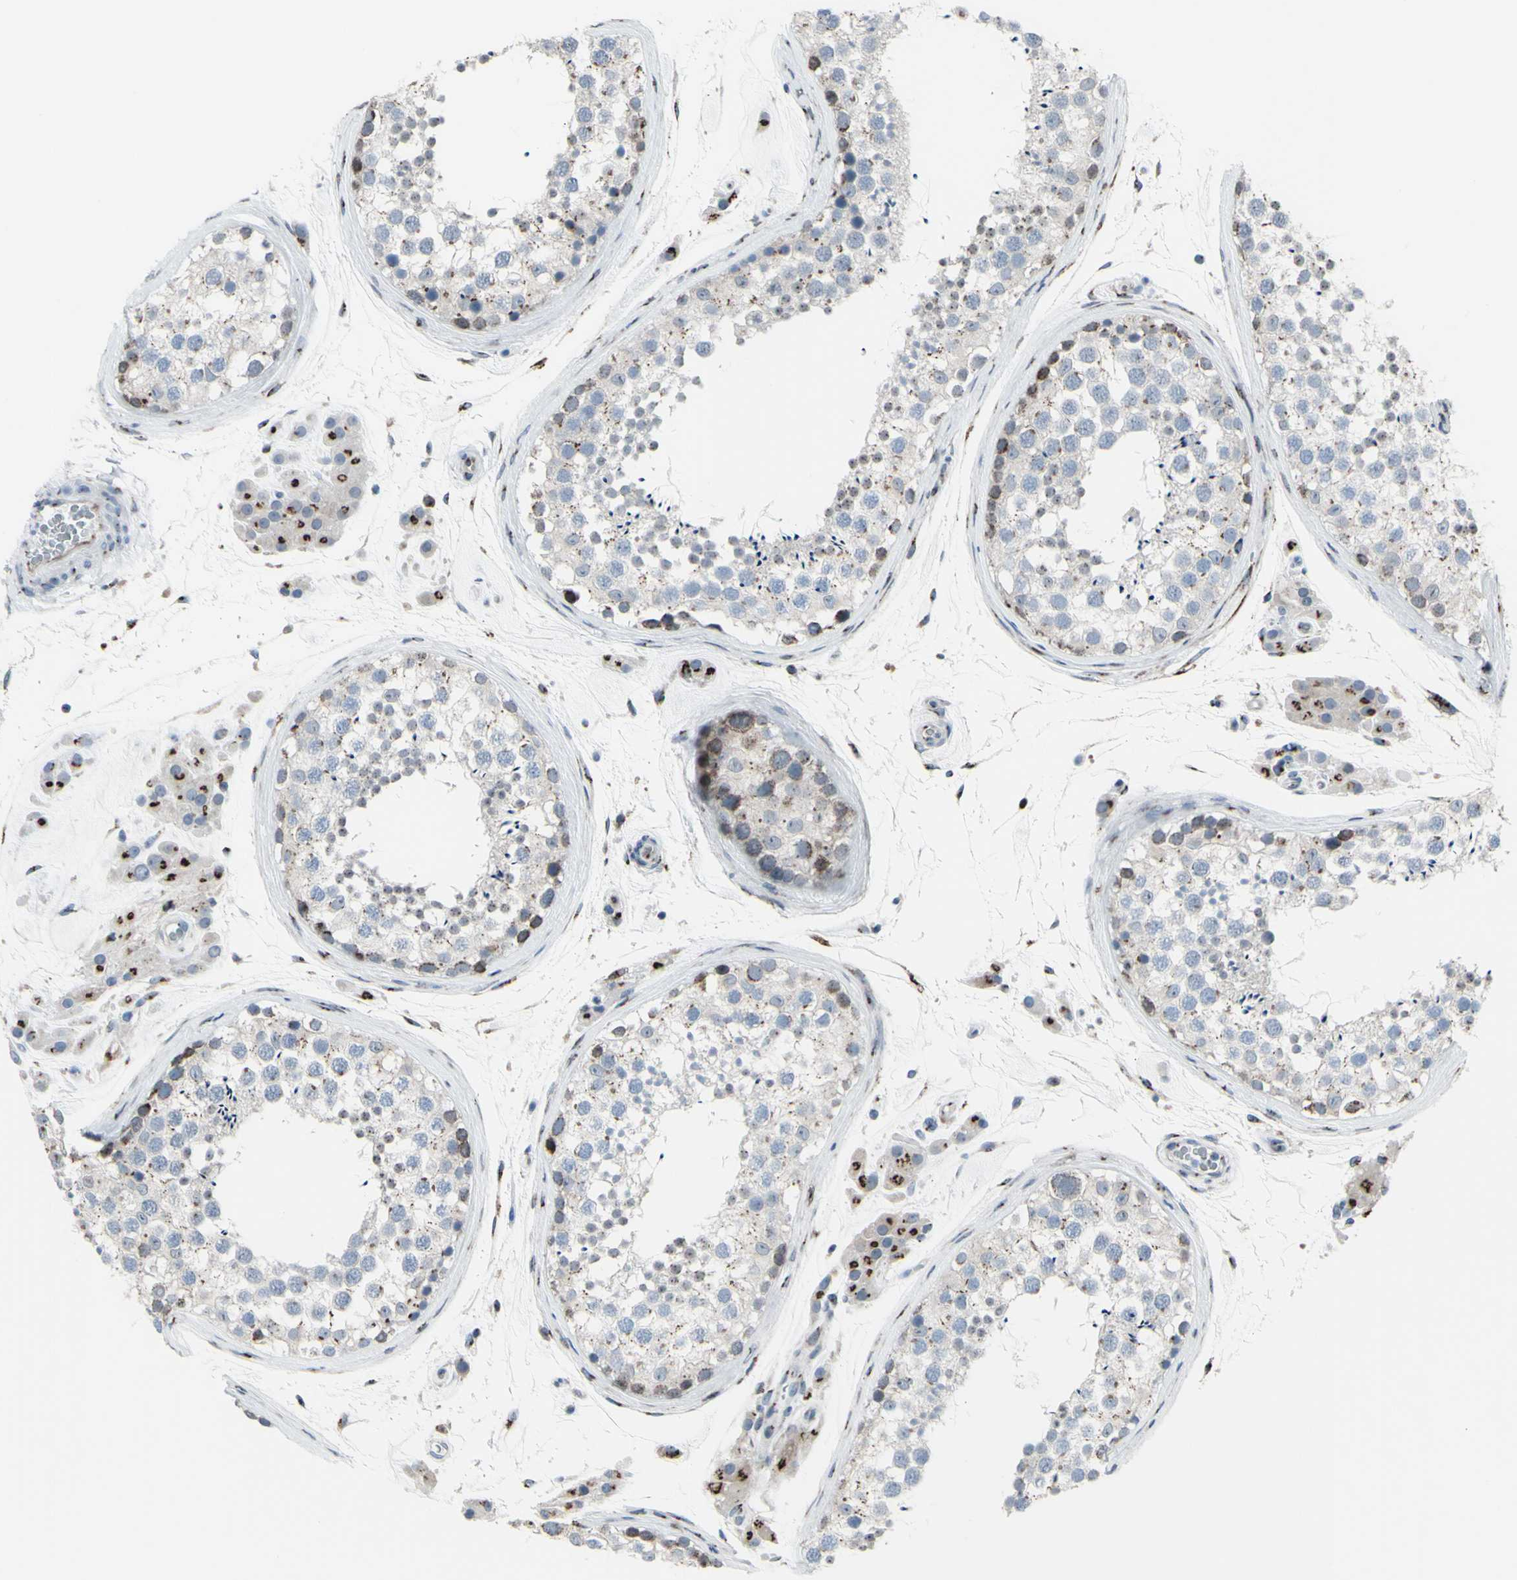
{"staining": {"intensity": "weak", "quantity": "25%-75%", "location": "cytoplasmic/membranous"}, "tissue": "testis", "cell_type": "Cells in seminiferous ducts", "image_type": "normal", "snomed": [{"axis": "morphology", "description": "Normal tissue, NOS"}, {"axis": "topography", "description": "Testis"}], "caption": "Immunohistochemistry histopathology image of unremarkable human testis stained for a protein (brown), which reveals low levels of weak cytoplasmic/membranous staining in approximately 25%-75% of cells in seminiferous ducts.", "gene": "GLG1", "patient": {"sex": "male", "age": 46}}